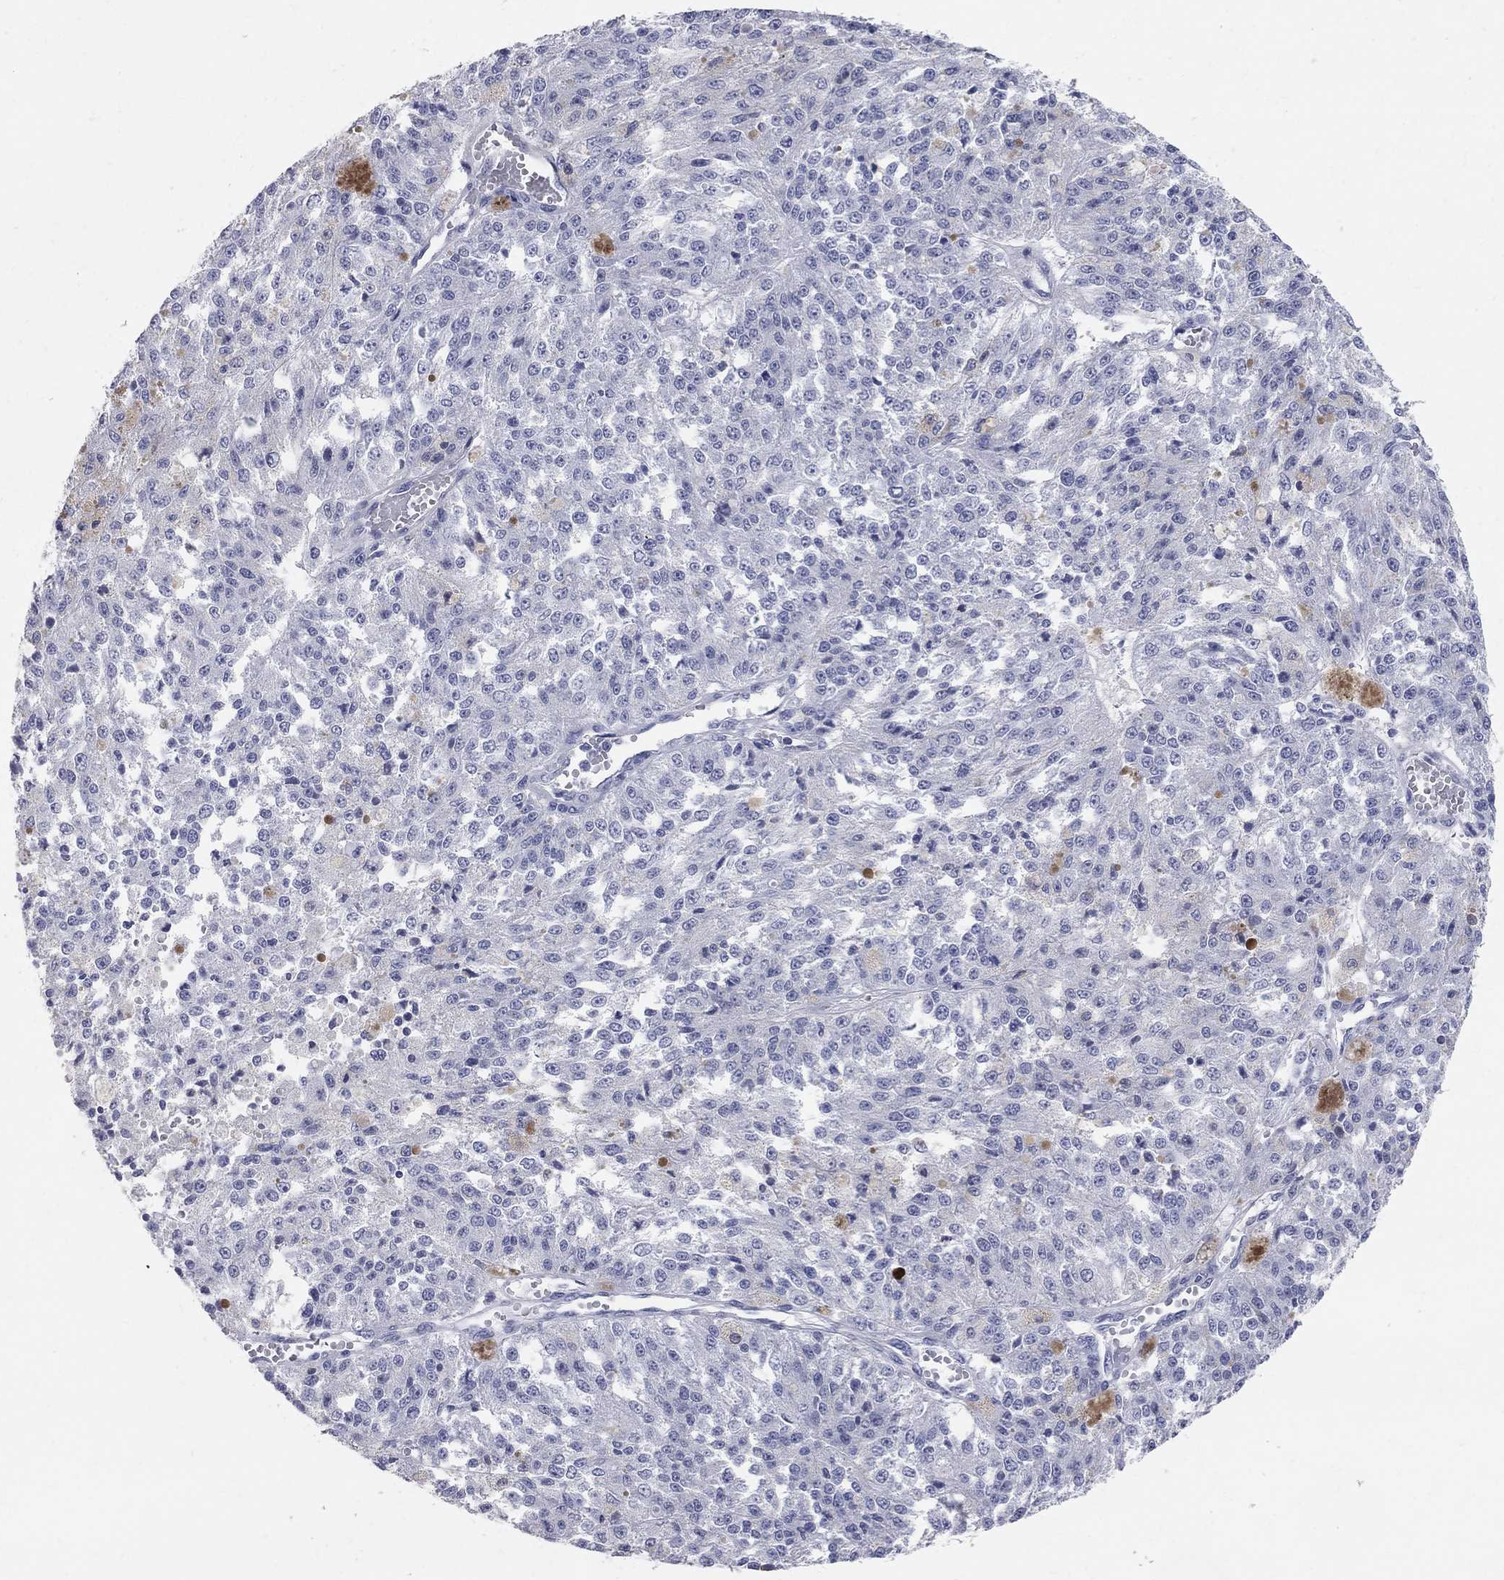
{"staining": {"intensity": "negative", "quantity": "none", "location": "none"}, "tissue": "melanoma", "cell_type": "Tumor cells", "image_type": "cancer", "snomed": [{"axis": "morphology", "description": "Malignant melanoma, Metastatic site"}, {"axis": "topography", "description": "Lymph node"}], "caption": "Immunohistochemistry micrograph of neoplastic tissue: malignant melanoma (metastatic site) stained with DAB reveals no significant protein staining in tumor cells.", "gene": "AOX1", "patient": {"sex": "female", "age": 64}}